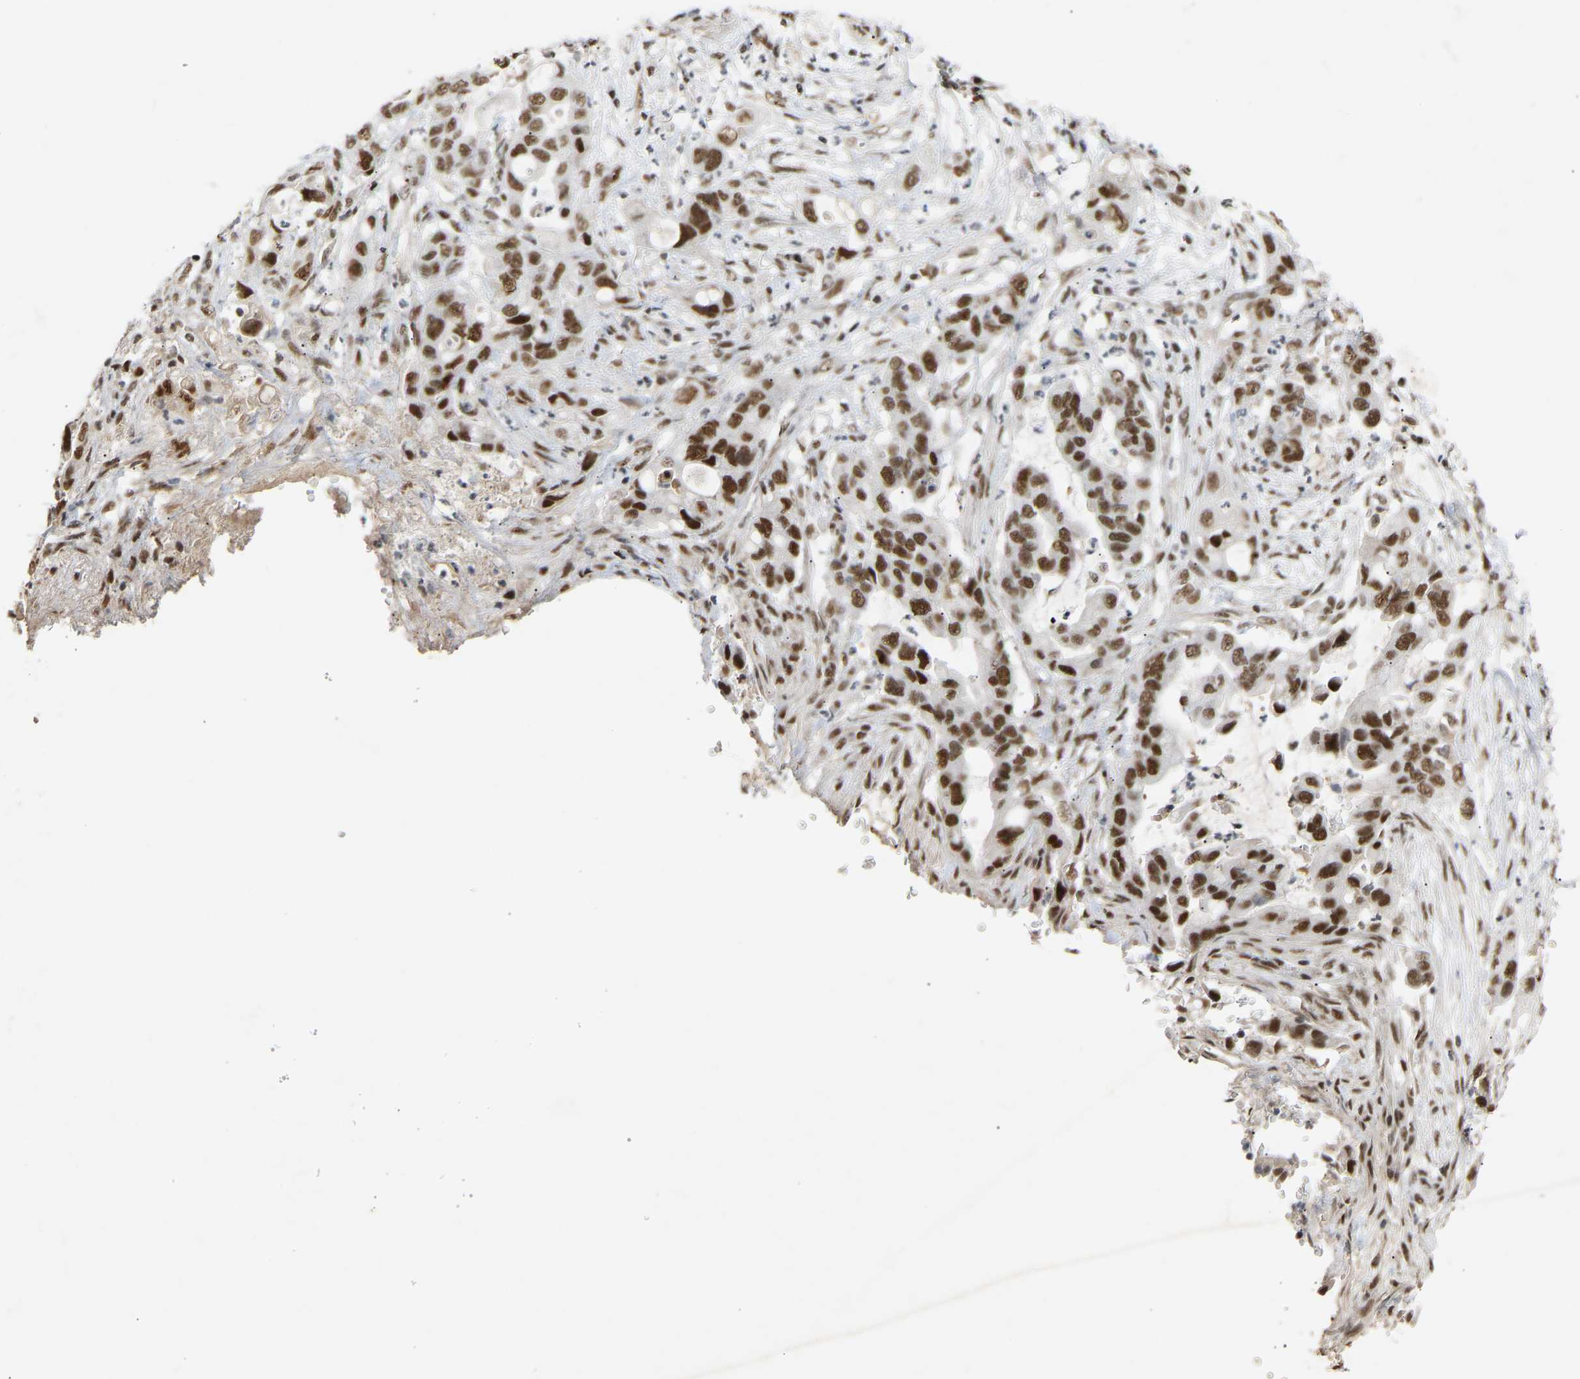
{"staining": {"intensity": "strong", "quantity": ">75%", "location": "nuclear"}, "tissue": "pancreatic cancer", "cell_type": "Tumor cells", "image_type": "cancer", "snomed": [{"axis": "morphology", "description": "Adenocarcinoma, NOS"}, {"axis": "topography", "description": "Pancreas"}], "caption": "Protein analysis of pancreatic cancer (adenocarcinoma) tissue displays strong nuclear expression in about >75% of tumor cells.", "gene": "NELFB", "patient": {"sex": "female", "age": 70}}